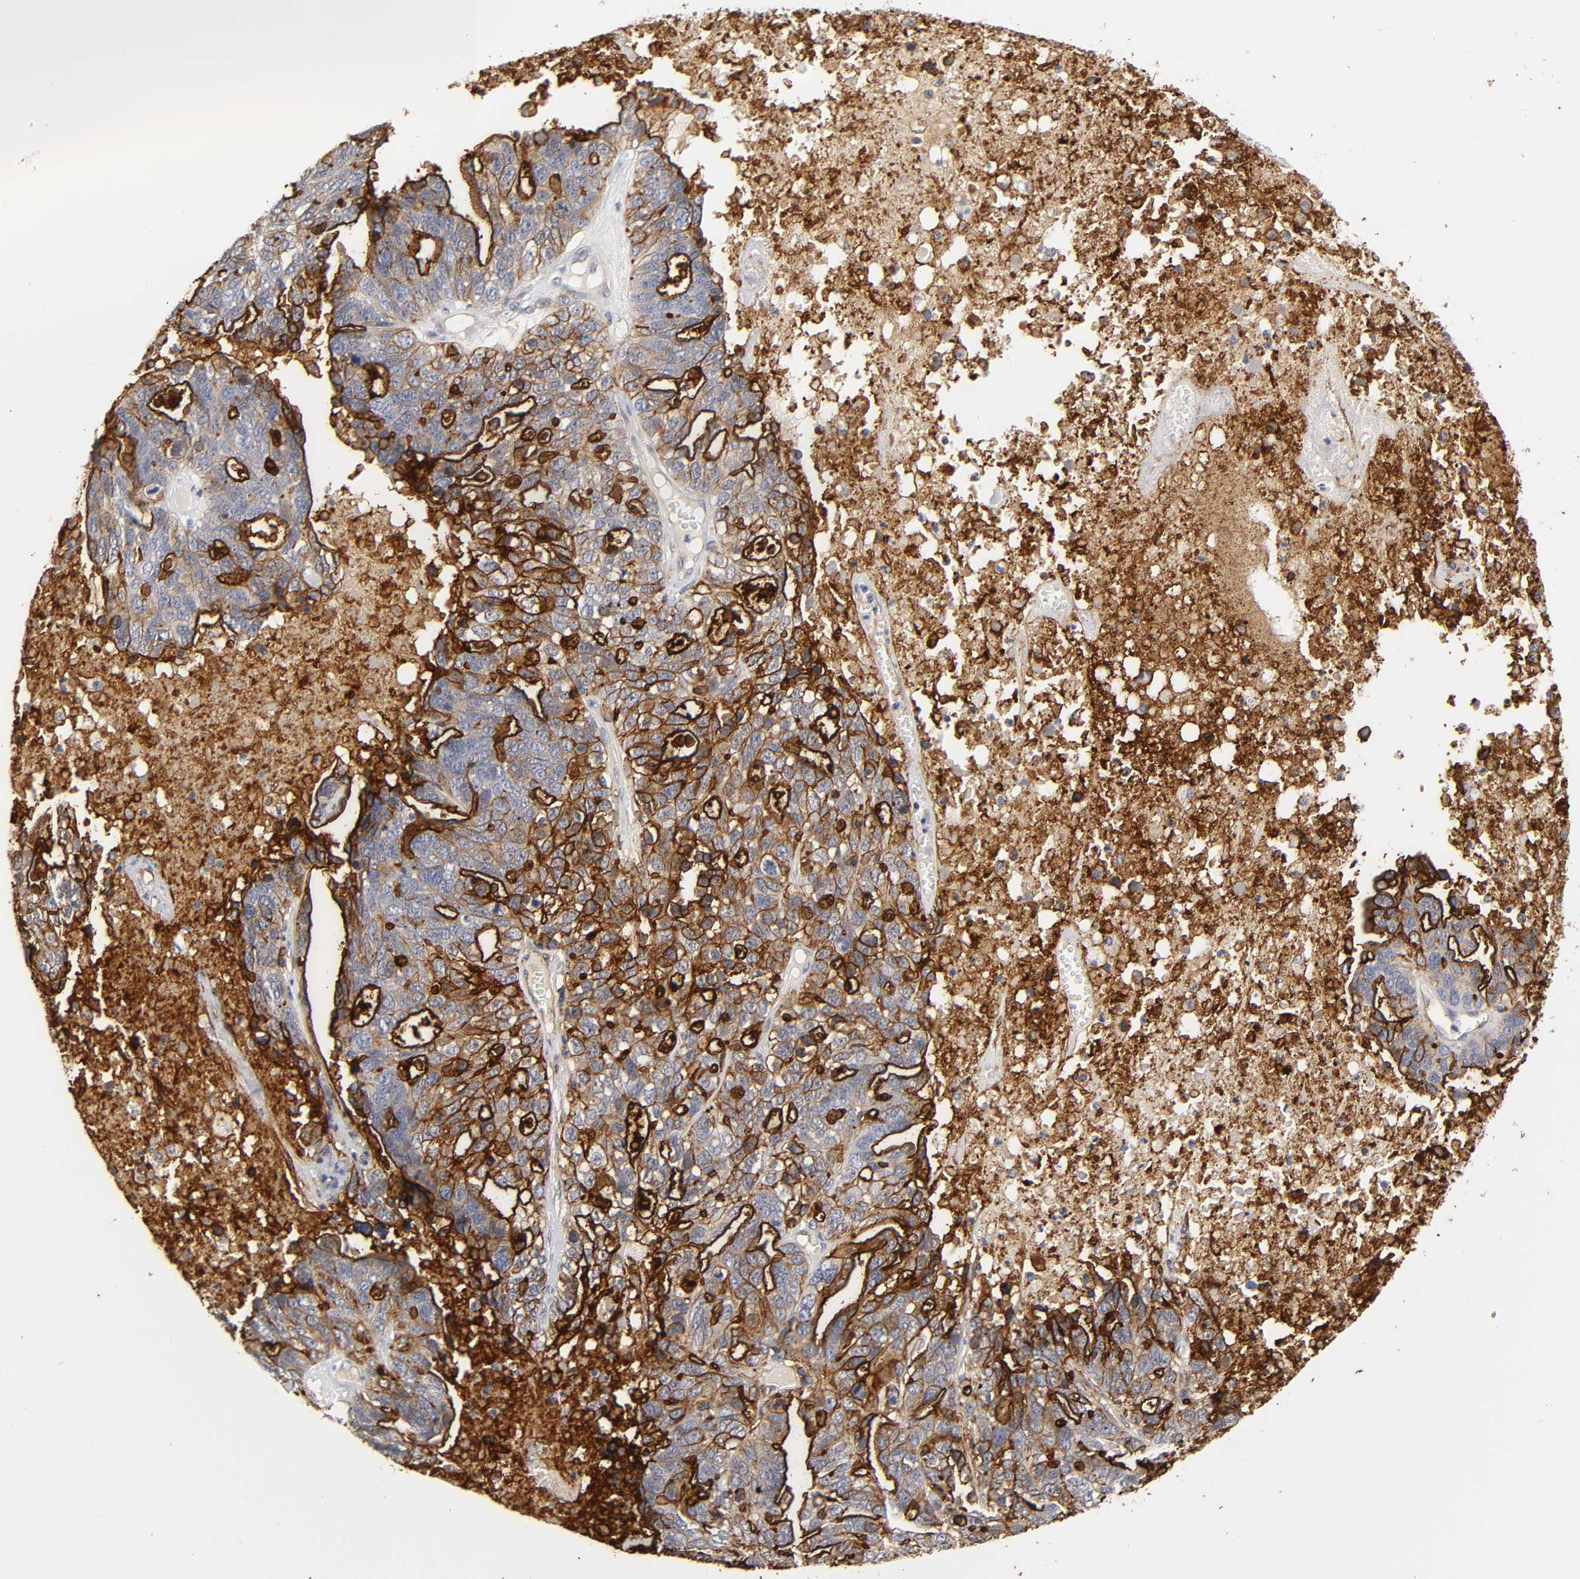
{"staining": {"intensity": "strong", "quantity": ">75%", "location": "cytoplasmic/membranous"}, "tissue": "ovarian cancer", "cell_type": "Tumor cells", "image_type": "cancer", "snomed": [{"axis": "morphology", "description": "Cystadenocarcinoma, serous, NOS"}, {"axis": "topography", "description": "Ovary"}], "caption": "Immunohistochemical staining of human ovarian cancer reveals high levels of strong cytoplasmic/membranous staining in about >75% of tumor cells. (DAB (3,3'-diaminobenzidine) IHC, brown staining for protein, blue staining for nuclei).", "gene": "ICAM1", "patient": {"sex": "female", "age": 71}}